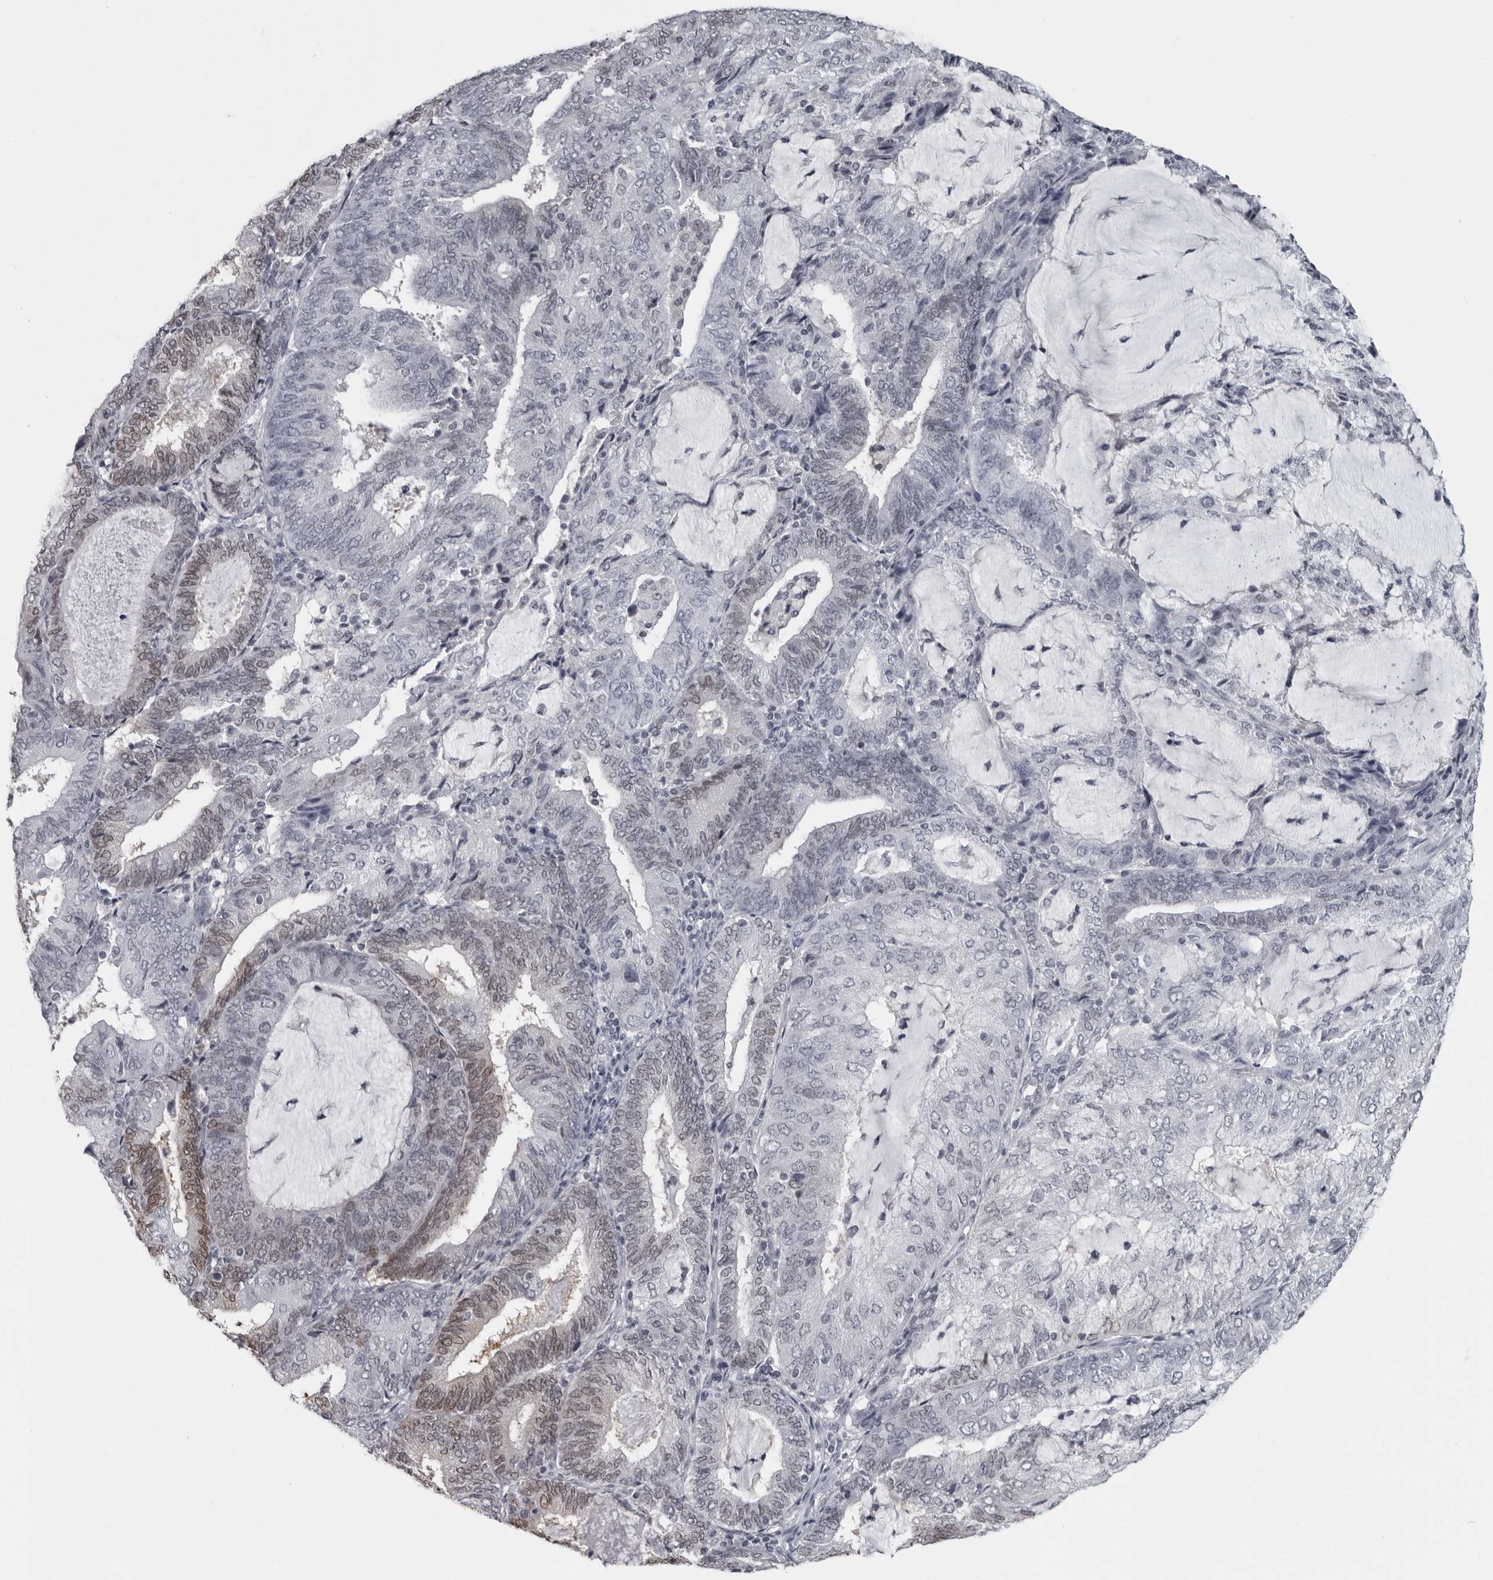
{"staining": {"intensity": "weak", "quantity": "<25%", "location": "nuclear"}, "tissue": "endometrial cancer", "cell_type": "Tumor cells", "image_type": "cancer", "snomed": [{"axis": "morphology", "description": "Adenocarcinoma, NOS"}, {"axis": "topography", "description": "Endometrium"}], "caption": "Tumor cells are negative for brown protein staining in endometrial cancer (adenocarcinoma).", "gene": "LZIC", "patient": {"sex": "female", "age": 81}}